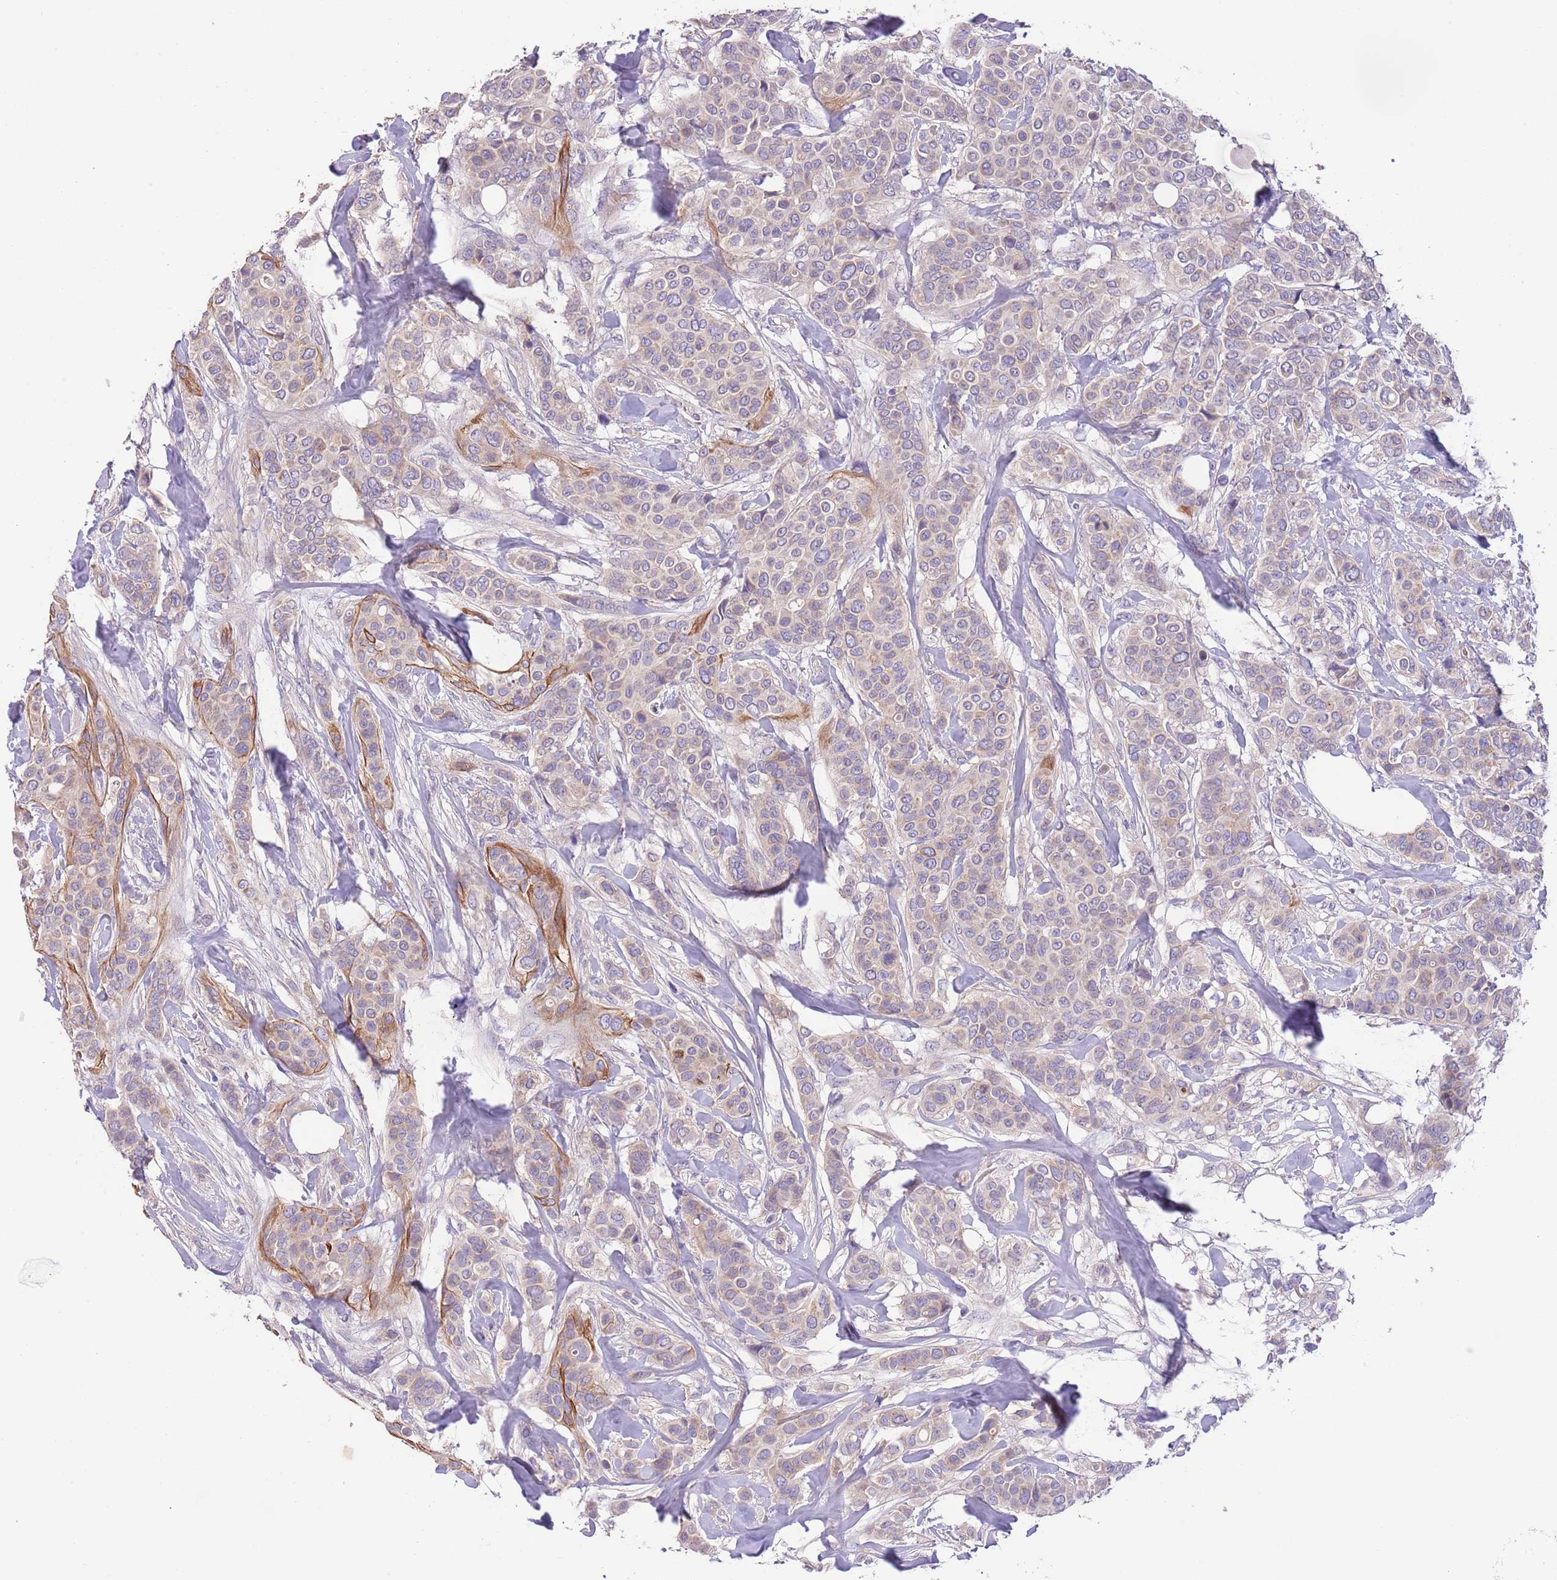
{"staining": {"intensity": "weak", "quantity": "<25%", "location": "cytoplasmic/membranous"}, "tissue": "breast cancer", "cell_type": "Tumor cells", "image_type": "cancer", "snomed": [{"axis": "morphology", "description": "Lobular carcinoma"}, {"axis": "topography", "description": "Breast"}], "caption": "A high-resolution micrograph shows IHC staining of breast cancer (lobular carcinoma), which exhibits no significant positivity in tumor cells. Brightfield microscopy of immunohistochemistry stained with DAB (brown) and hematoxylin (blue), captured at high magnification.", "gene": "ZNF658", "patient": {"sex": "female", "age": 51}}